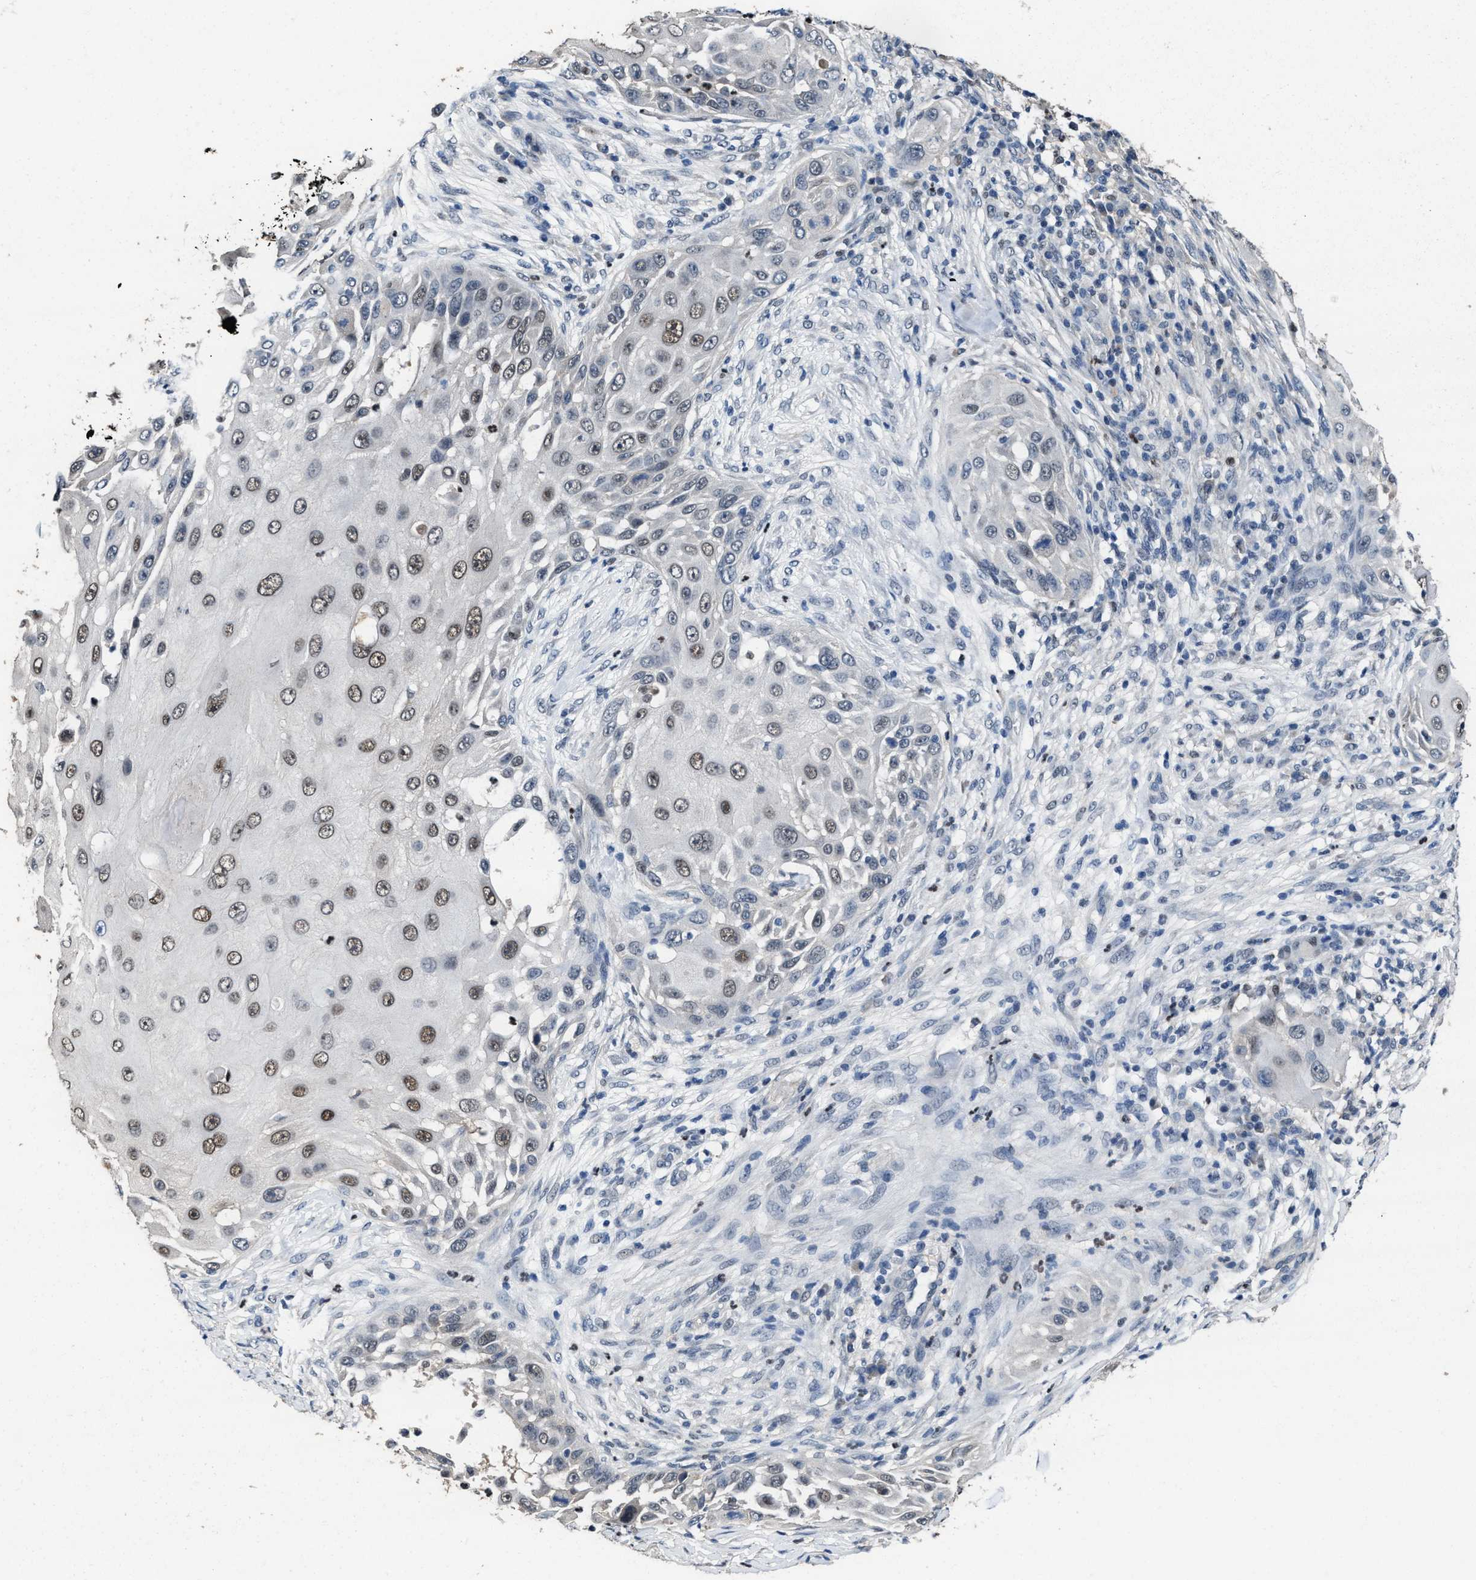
{"staining": {"intensity": "moderate", "quantity": "25%-75%", "location": "nuclear"}, "tissue": "skin cancer", "cell_type": "Tumor cells", "image_type": "cancer", "snomed": [{"axis": "morphology", "description": "Squamous cell carcinoma, NOS"}, {"axis": "topography", "description": "Skin"}], "caption": "Tumor cells reveal medium levels of moderate nuclear expression in approximately 25%-75% of cells in skin cancer (squamous cell carcinoma).", "gene": "ZNF20", "patient": {"sex": "female", "age": 44}}